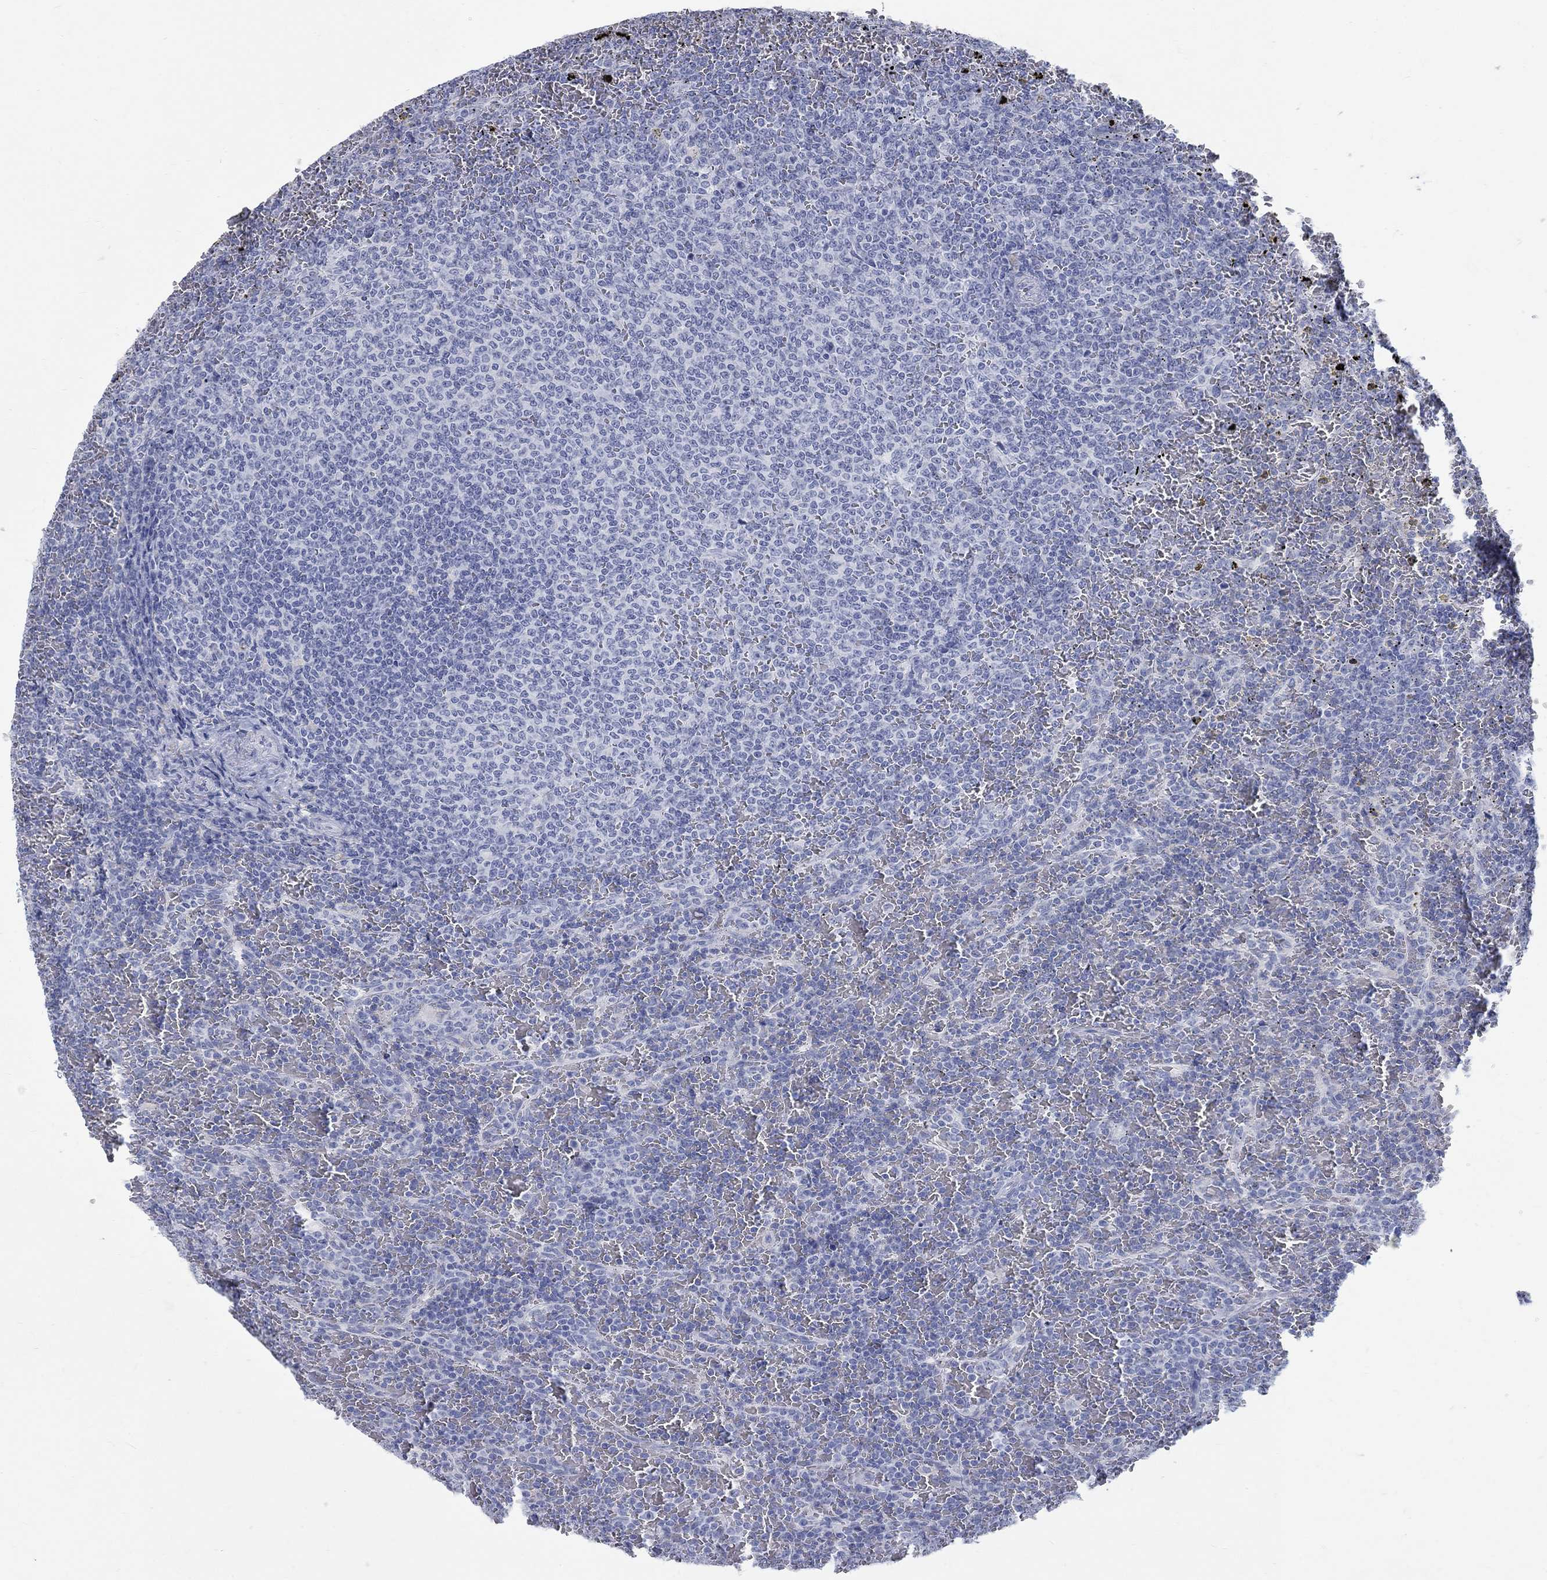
{"staining": {"intensity": "negative", "quantity": "none", "location": "none"}, "tissue": "lymphoma", "cell_type": "Tumor cells", "image_type": "cancer", "snomed": [{"axis": "morphology", "description": "Malignant lymphoma, non-Hodgkin's type, Low grade"}, {"axis": "topography", "description": "Spleen"}], "caption": "Protein analysis of low-grade malignant lymphoma, non-Hodgkin's type exhibits no significant positivity in tumor cells.", "gene": "RFTN2", "patient": {"sex": "female", "age": 77}}